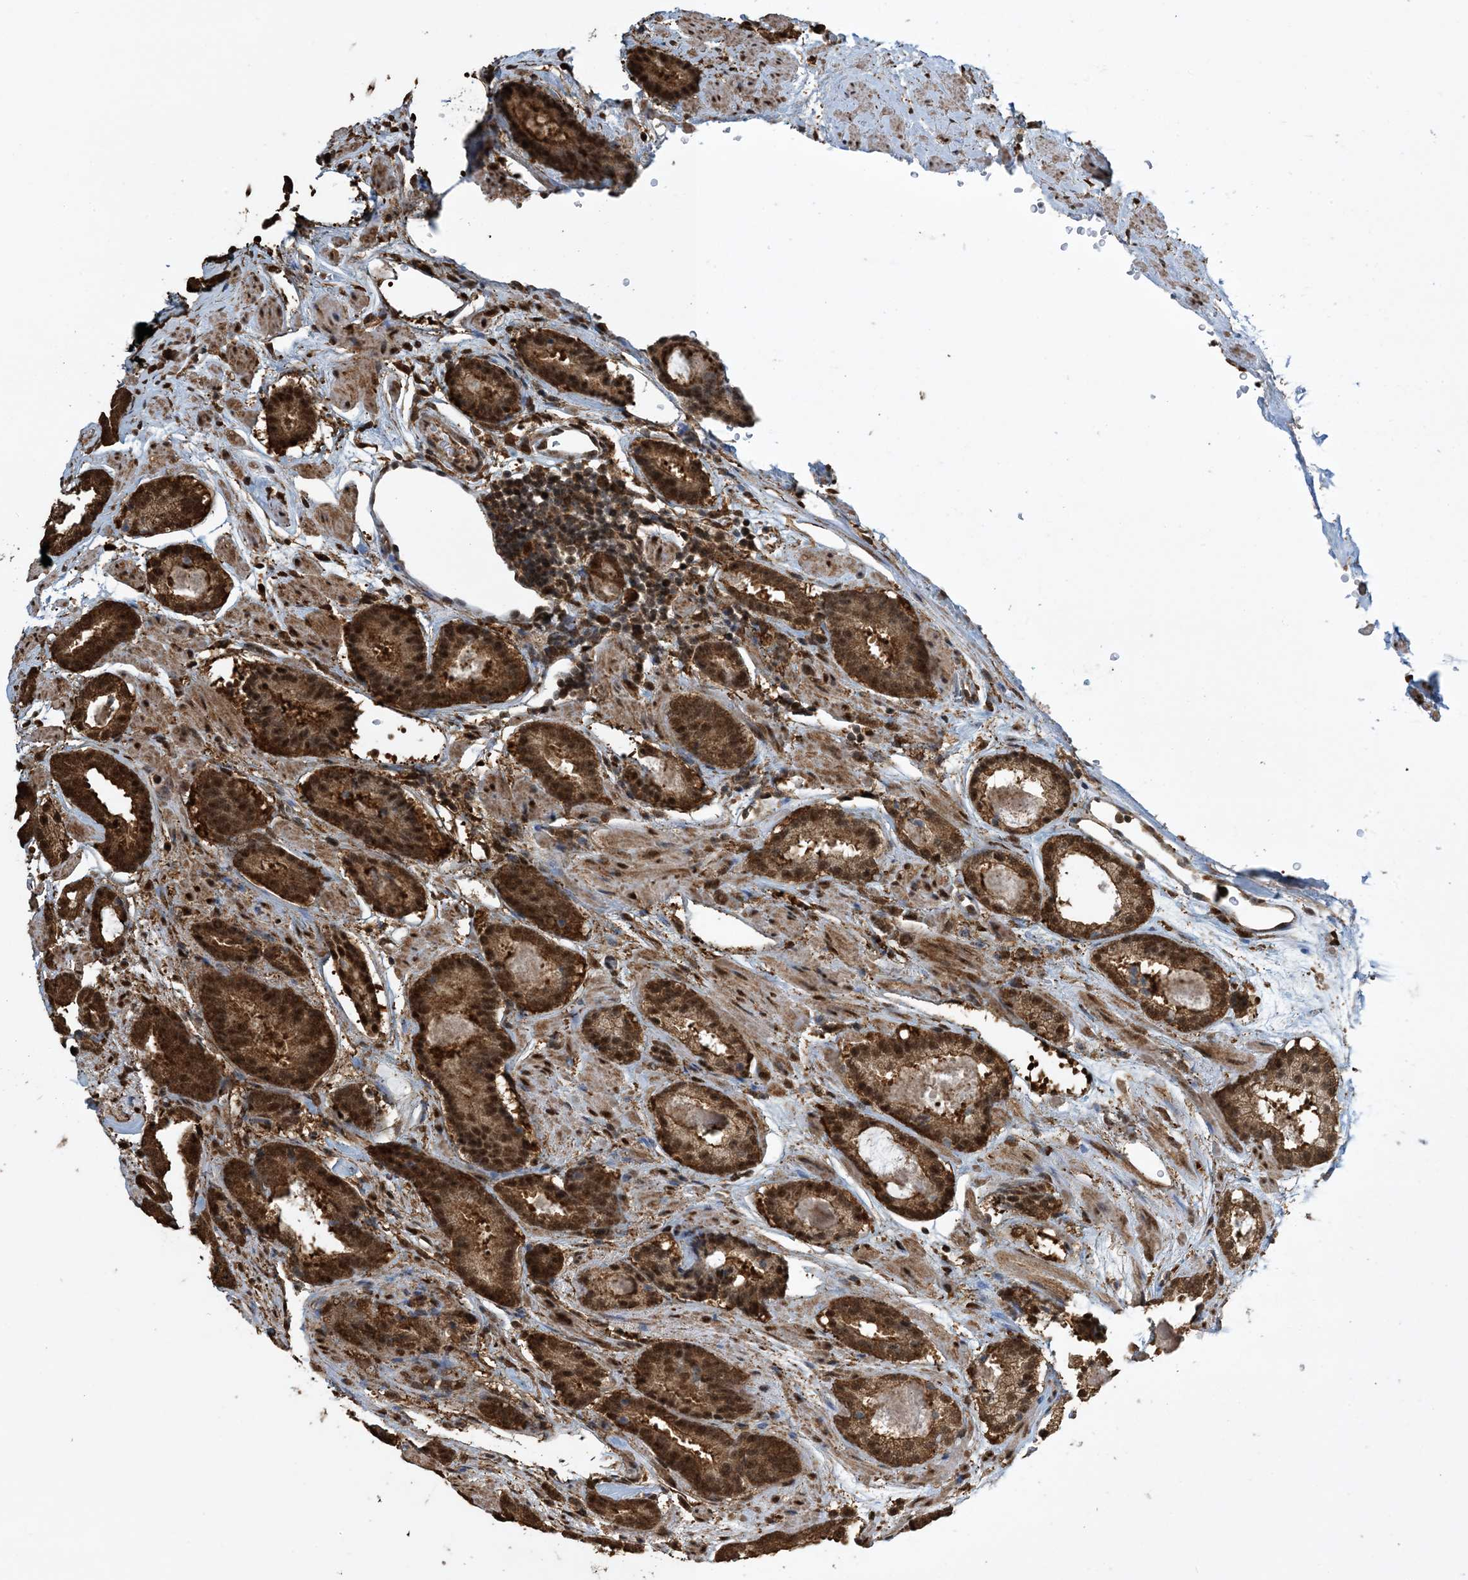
{"staining": {"intensity": "strong", "quantity": ">75%", "location": "cytoplasmic/membranous,nuclear"}, "tissue": "prostate cancer", "cell_type": "Tumor cells", "image_type": "cancer", "snomed": [{"axis": "morphology", "description": "Adenocarcinoma, Low grade"}, {"axis": "topography", "description": "Prostate"}], "caption": "Immunohistochemistry micrograph of neoplastic tissue: human prostate cancer (adenocarcinoma (low-grade)) stained using immunohistochemistry demonstrates high levels of strong protein expression localized specifically in the cytoplasmic/membranous and nuclear of tumor cells, appearing as a cytoplasmic/membranous and nuclear brown color.", "gene": "HSPA1A", "patient": {"sex": "male", "age": 69}}